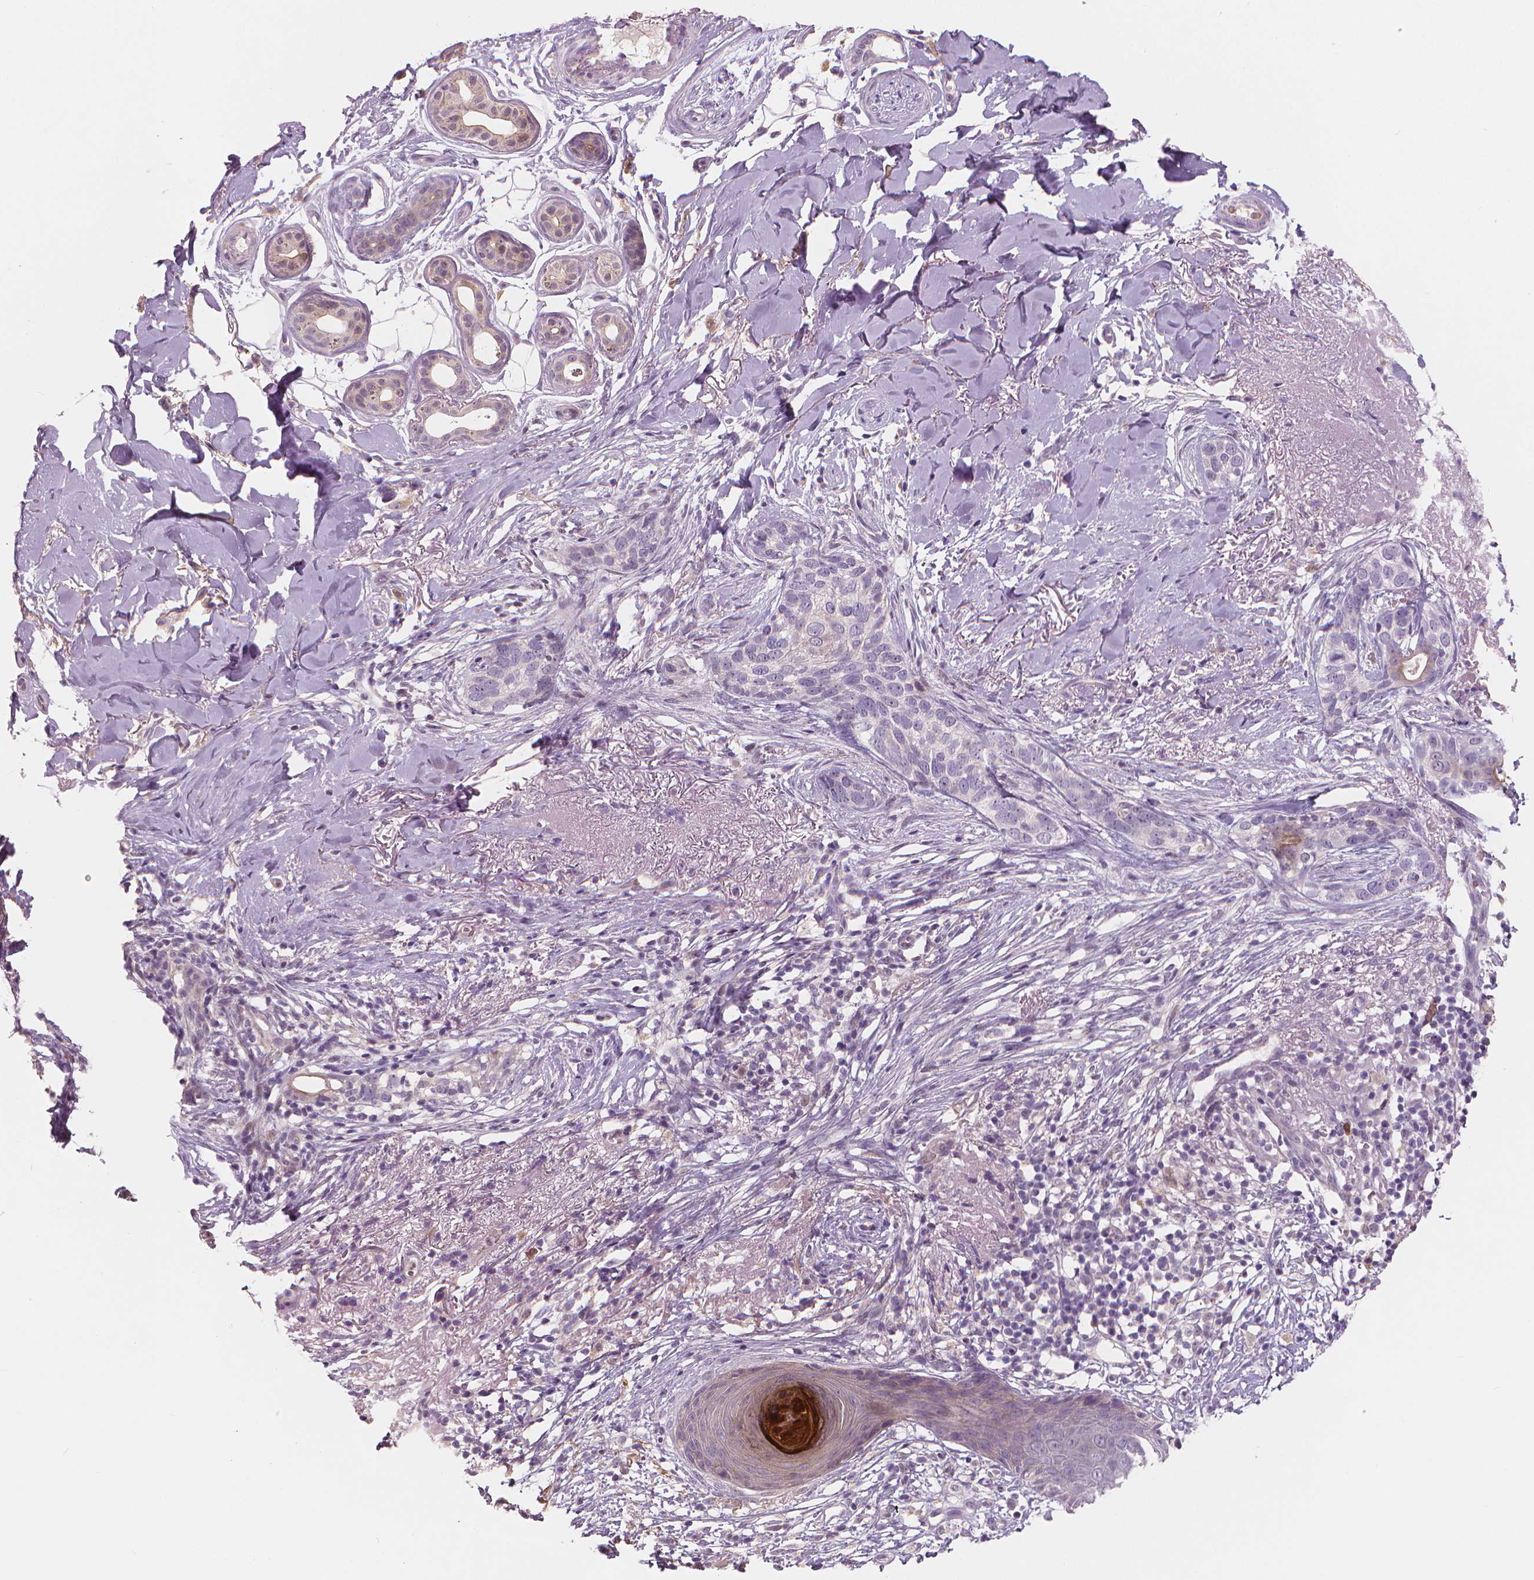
{"staining": {"intensity": "negative", "quantity": "none", "location": "none"}, "tissue": "skin cancer", "cell_type": "Tumor cells", "image_type": "cancer", "snomed": [{"axis": "morphology", "description": "Normal tissue, NOS"}, {"axis": "morphology", "description": "Basal cell carcinoma"}, {"axis": "topography", "description": "Skin"}], "caption": "This image is of skin cancer (basal cell carcinoma) stained with IHC to label a protein in brown with the nuclei are counter-stained blue. There is no staining in tumor cells.", "gene": "RNASE7", "patient": {"sex": "male", "age": 84}}